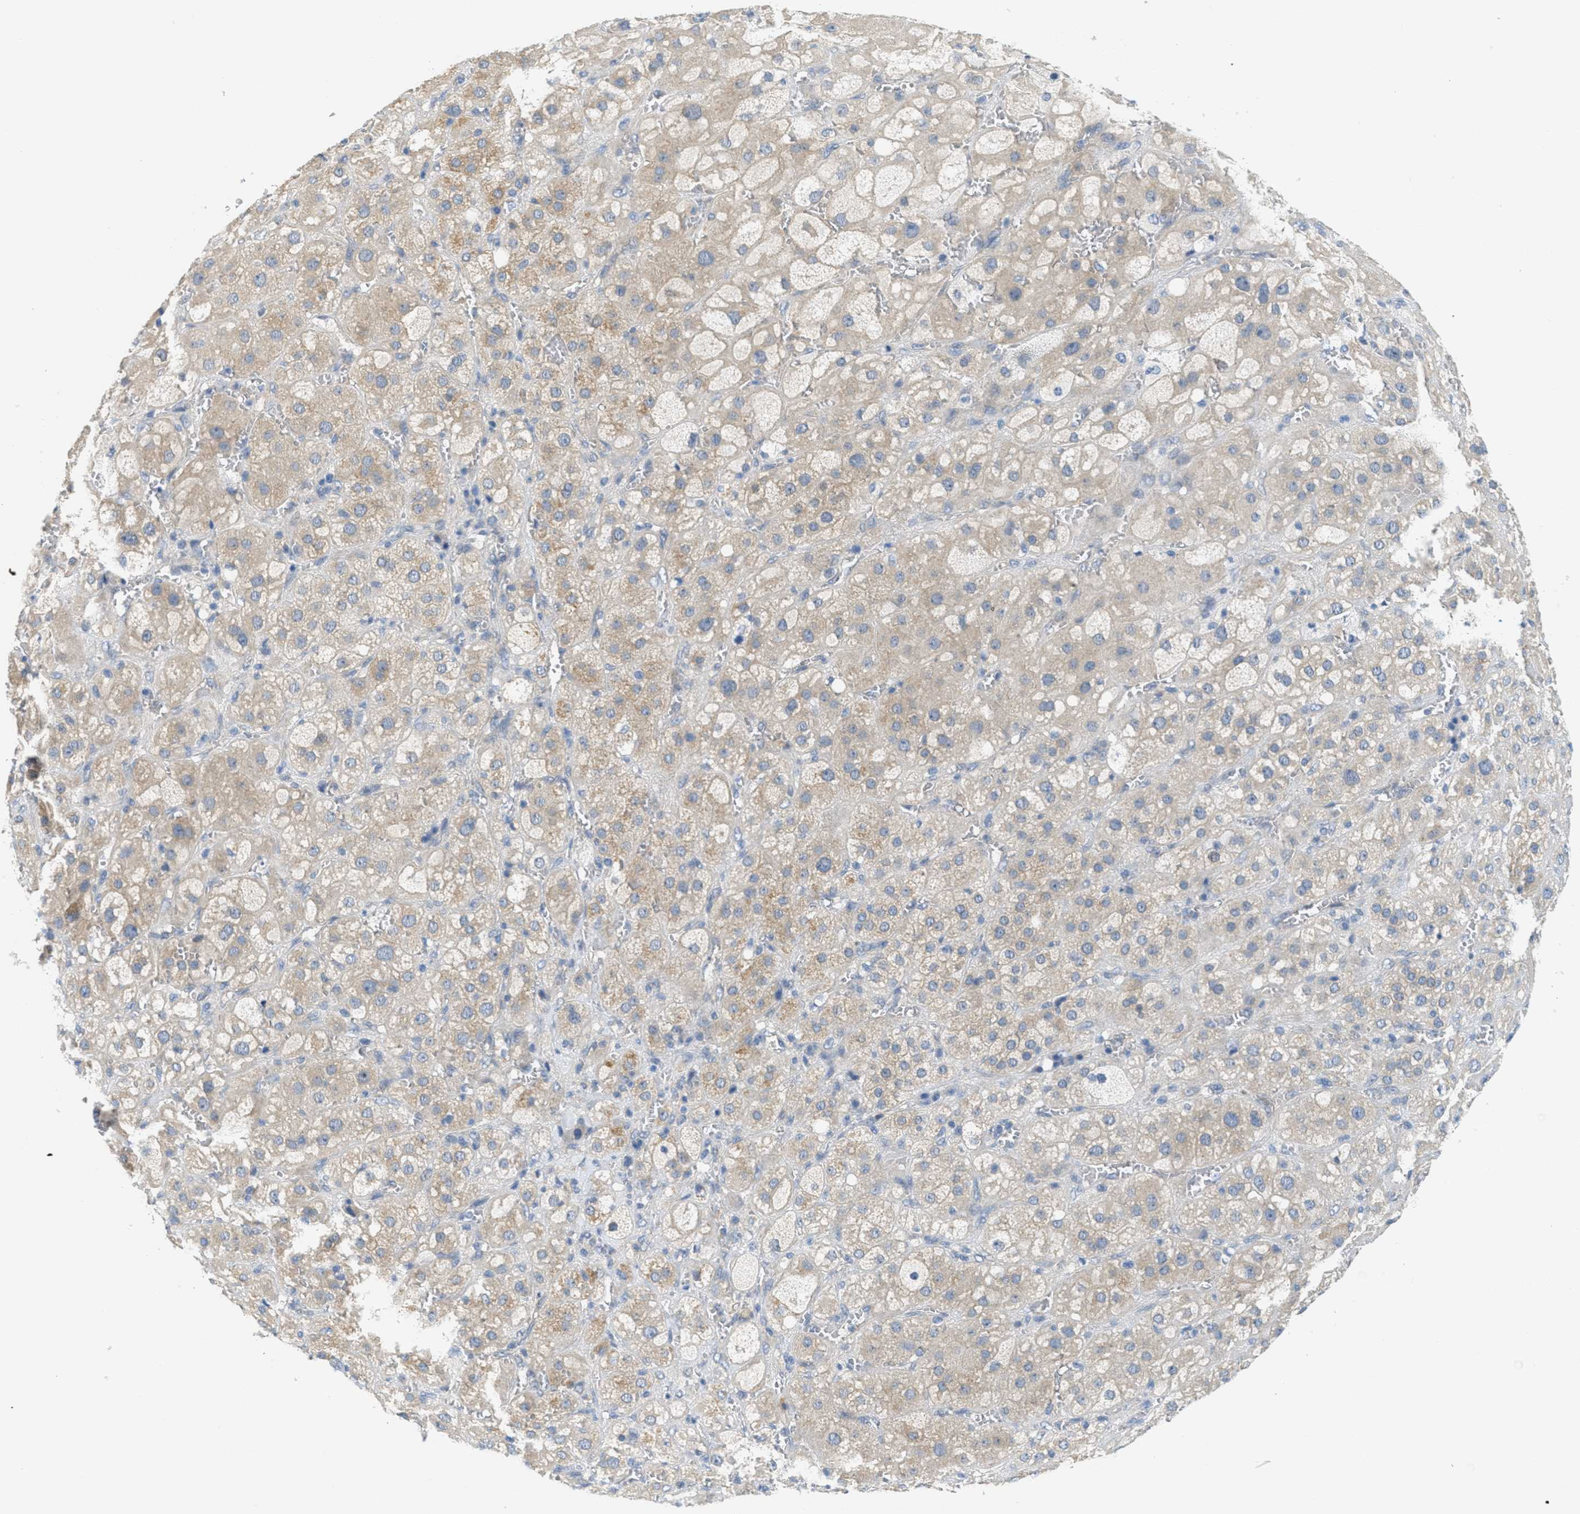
{"staining": {"intensity": "moderate", "quantity": "<25%", "location": "cytoplasmic/membranous"}, "tissue": "adrenal gland", "cell_type": "Glandular cells", "image_type": "normal", "snomed": [{"axis": "morphology", "description": "Normal tissue, NOS"}, {"axis": "topography", "description": "Adrenal gland"}], "caption": "A low amount of moderate cytoplasmic/membranous staining is present in approximately <25% of glandular cells in normal adrenal gland. Nuclei are stained in blue.", "gene": "ZFYVE9", "patient": {"sex": "female", "age": 47}}